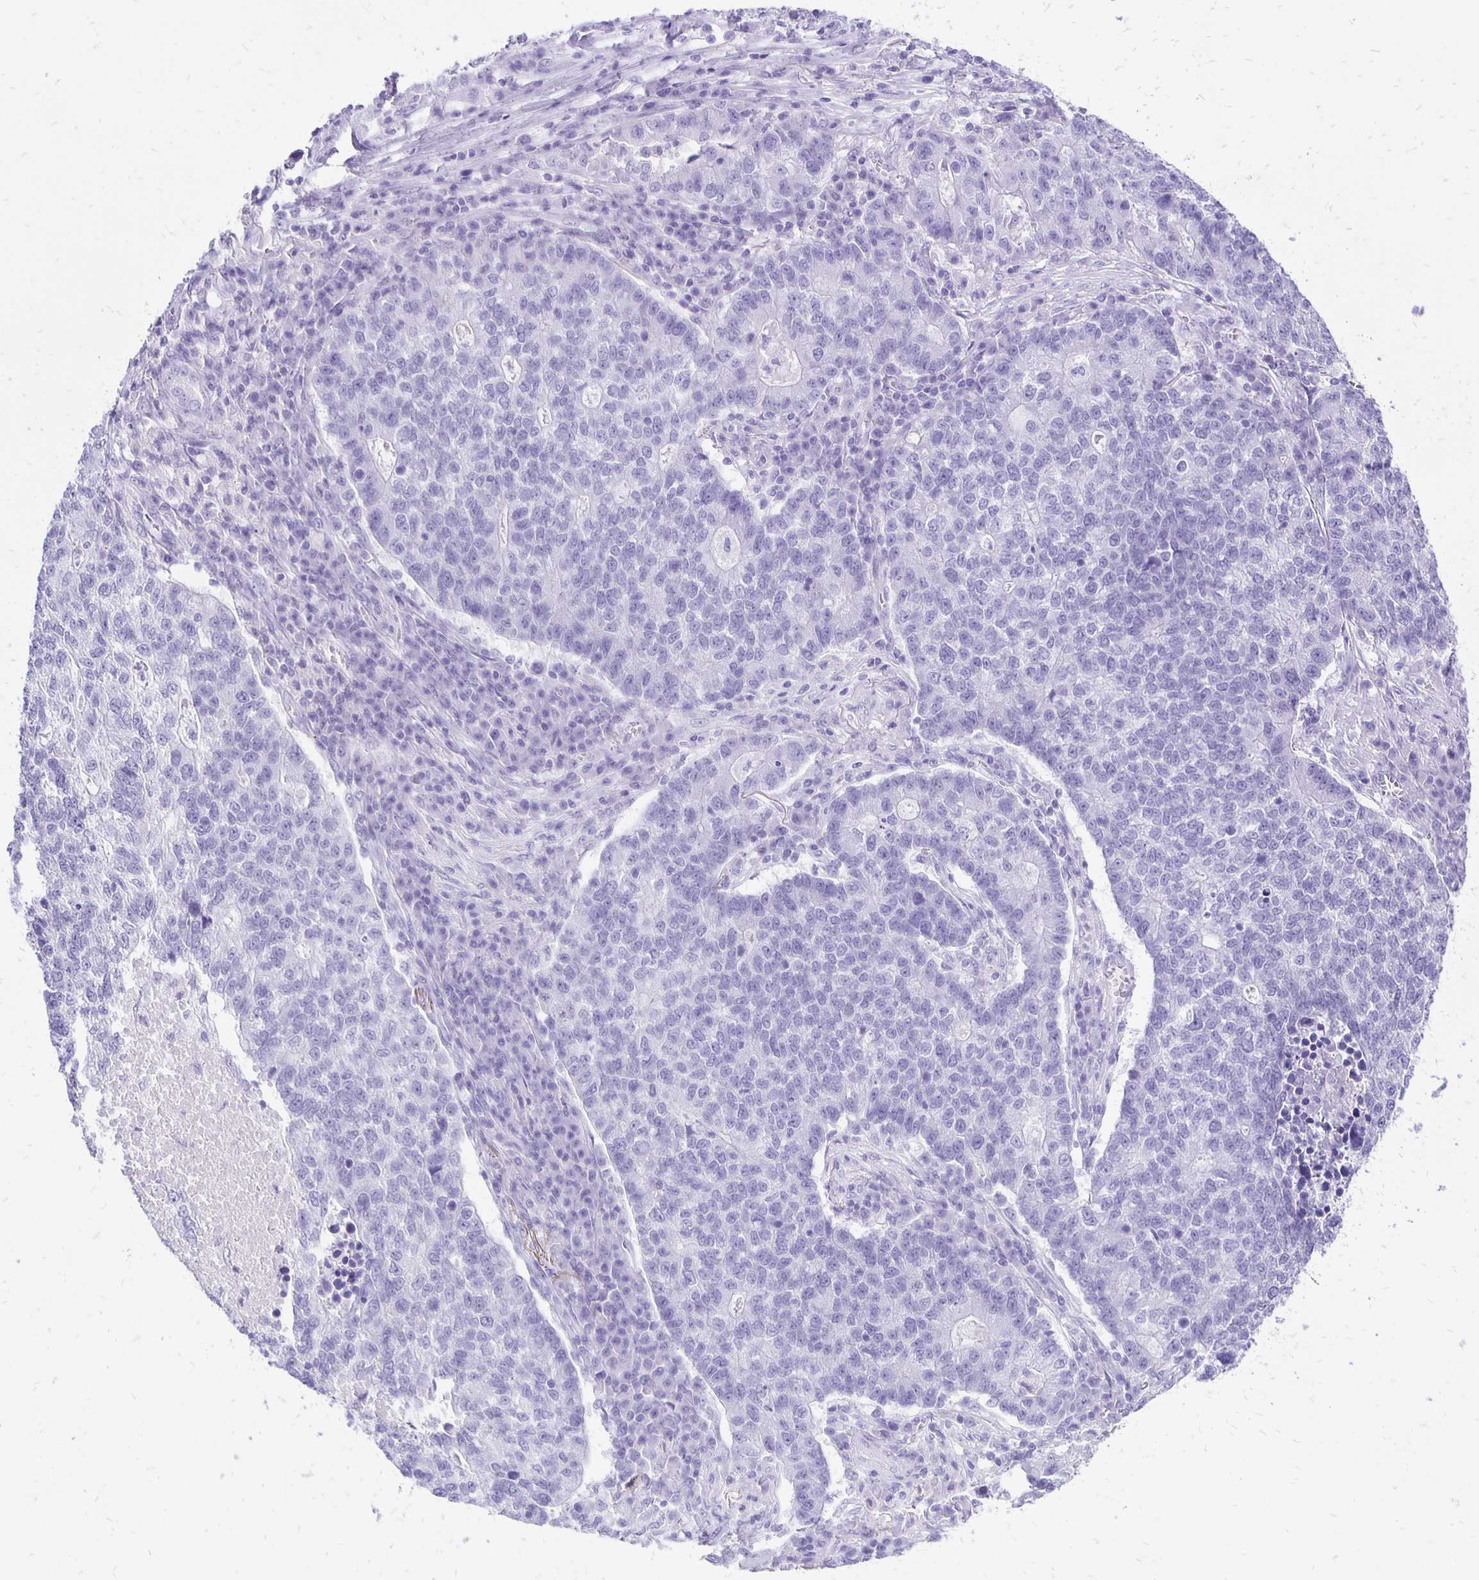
{"staining": {"intensity": "negative", "quantity": "none", "location": "none"}, "tissue": "lung cancer", "cell_type": "Tumor cells", "image_type": "cancer", "snomed": [{"axis": "morphology", "description": "Adenocarcinoma, NOS"}, {"axis": "topography", "description": "Lung"}], "caption": "There is no significant positivity in tumor cells of lung adenocarcinoma.", "gene": "ANKRD45", "patient": {"sex": "male", "age": 57}}